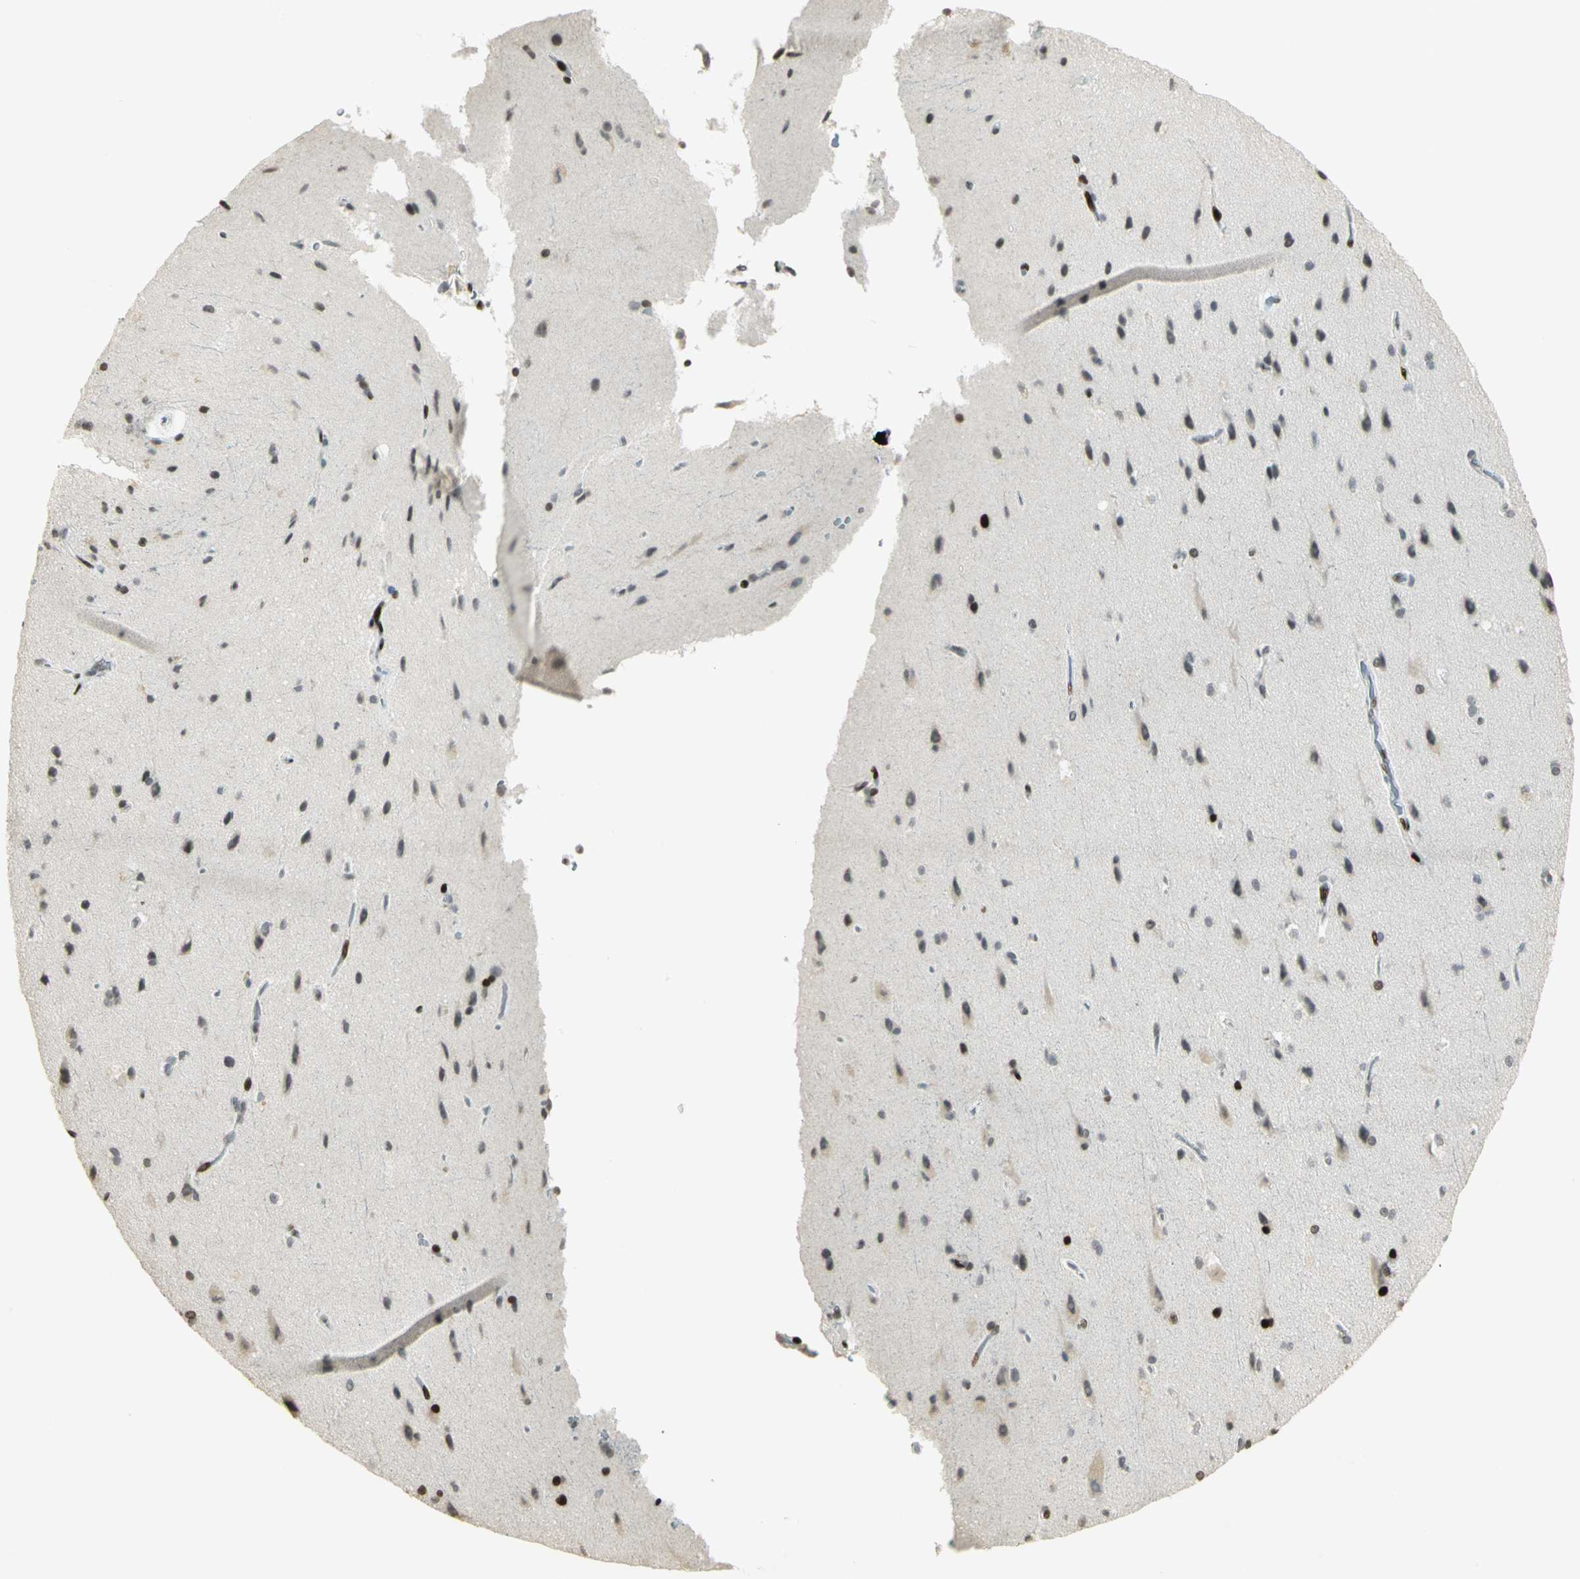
{"staining": {"intensity": "weak", "quantity": ">75%", "location": "cytoplasmic/membranous"}, "tissue": "cerebral cortex", "cell_type": "Endothelial cells", "image_type": "normal", "snomed": [{"axis": "morphology", "description": "Normal tissue, NOS"}, {"axis": "topography", "description": "Cerebral cortex"}], "caption": "Immunohistochemical staining of benign cerebral cortex shows low levels of weak cytoplasmic/membranous expression in about >75% of endothelial cells.", "gene": "KDM1A", "patient": {"sex": "male", "age": 62}}